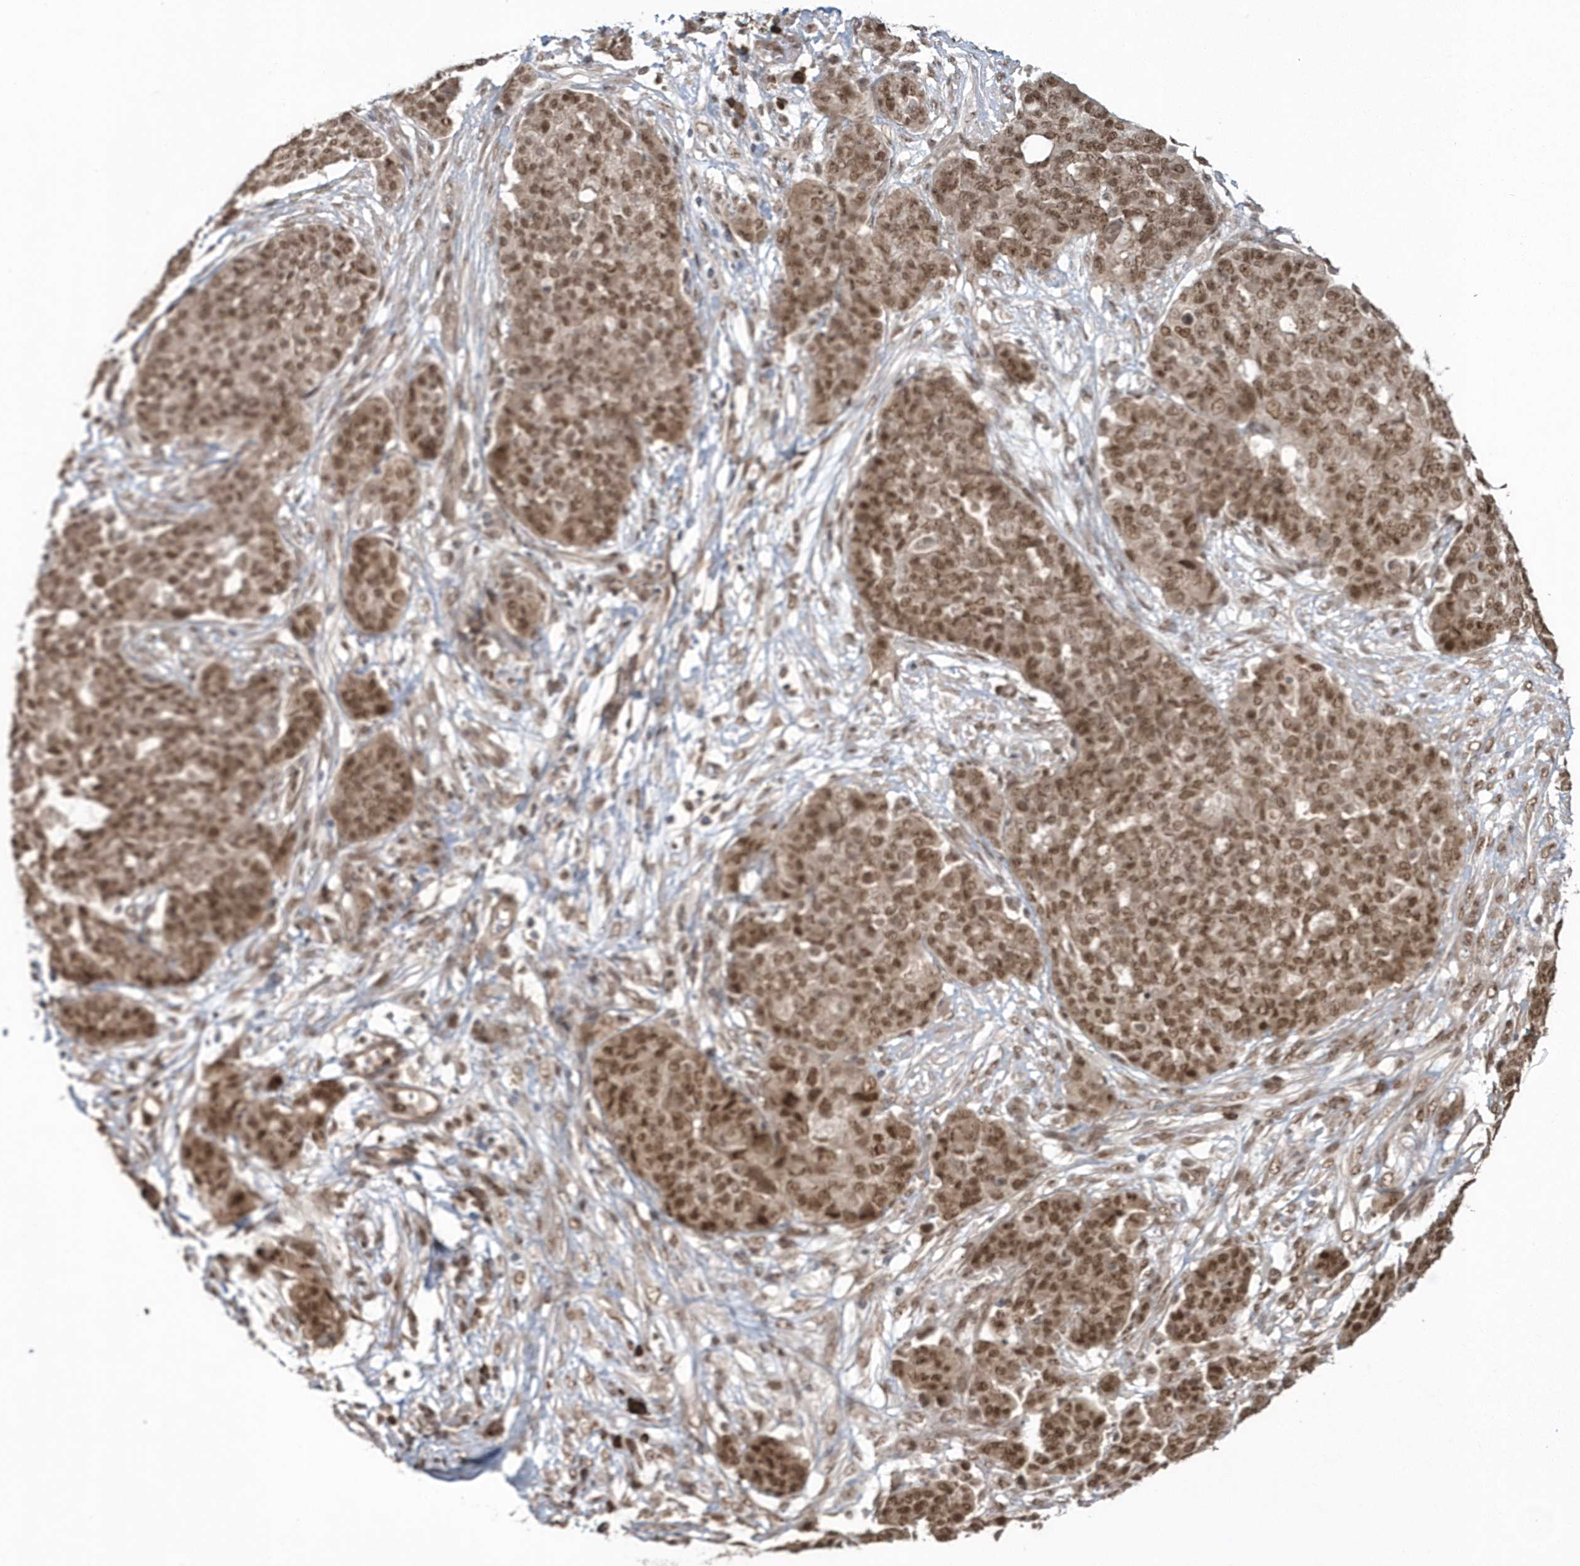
{"staining": {"intensity": "moderate", "quantity": ">75%", "location": "cytoplasmic/membranous,nuclear"}, "tissue": "ovarian cancer", "cell_type": "Tumor cells", "image_type": "cancer", "snomed": [{"axis": "morphology", "description": "Cystadenocarcinoma, serous, NOS"}, {"axis": "topography", "description": "Soft tissue"}, {"axis": "topography", "description": "Ovary"}], "caption": "The photomicrograph exhibits a brown stain indicating the presence of a protein in the cytoplasmic/membranous and nuclear of tumor cells in serous cystadenocarcinoma (ovarian). The staining is performed using DAB brown chromogen to label protein expression. The nuclei are counter-stained blue using hematoxylin.", "gene": "EPB41L4A", "patient": {"sex": "female", "age": 57}}